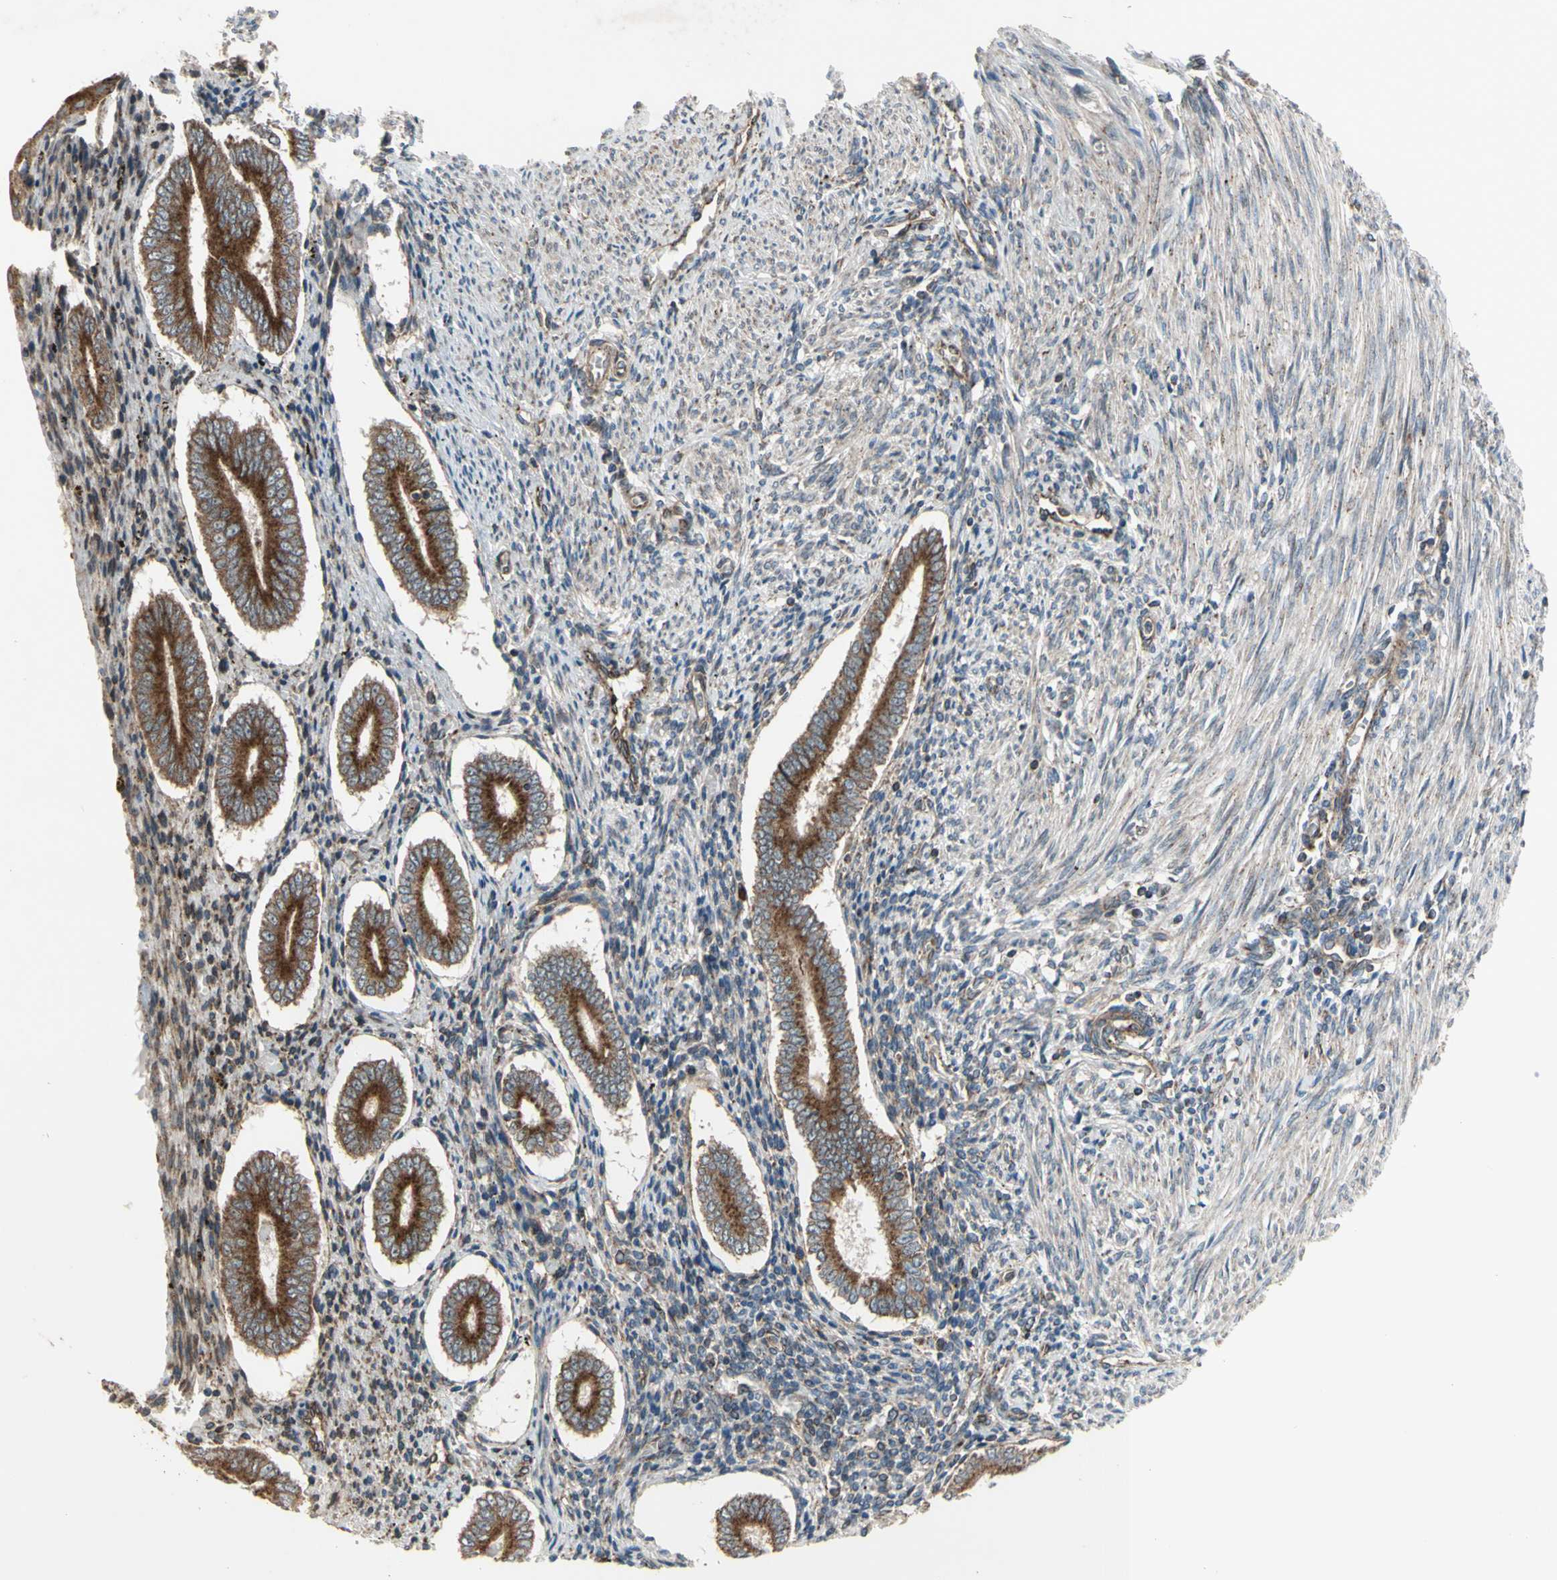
{"staining": {"intensity": "moderate", "quantity": ">75%", "location": "cytoplasmic/membranous"}, "tissue": "endometrium", "cell_type": "Cells in endometrial stroma", "image_type": "normal", "snomed": [{"axis": "morphology", "description": "Normal tissue, NOS"}, {"axis": "topography", "description": "Endometrium"}], "caption": "Brown immunohistochemical staining in unremarkable endometrium displays moderate cytoplasmic/membranous expression in about >75% of cells in endometrial stroma.", "gene": "SLC39A9", "patient": {"sex": "female", "age": 42}}